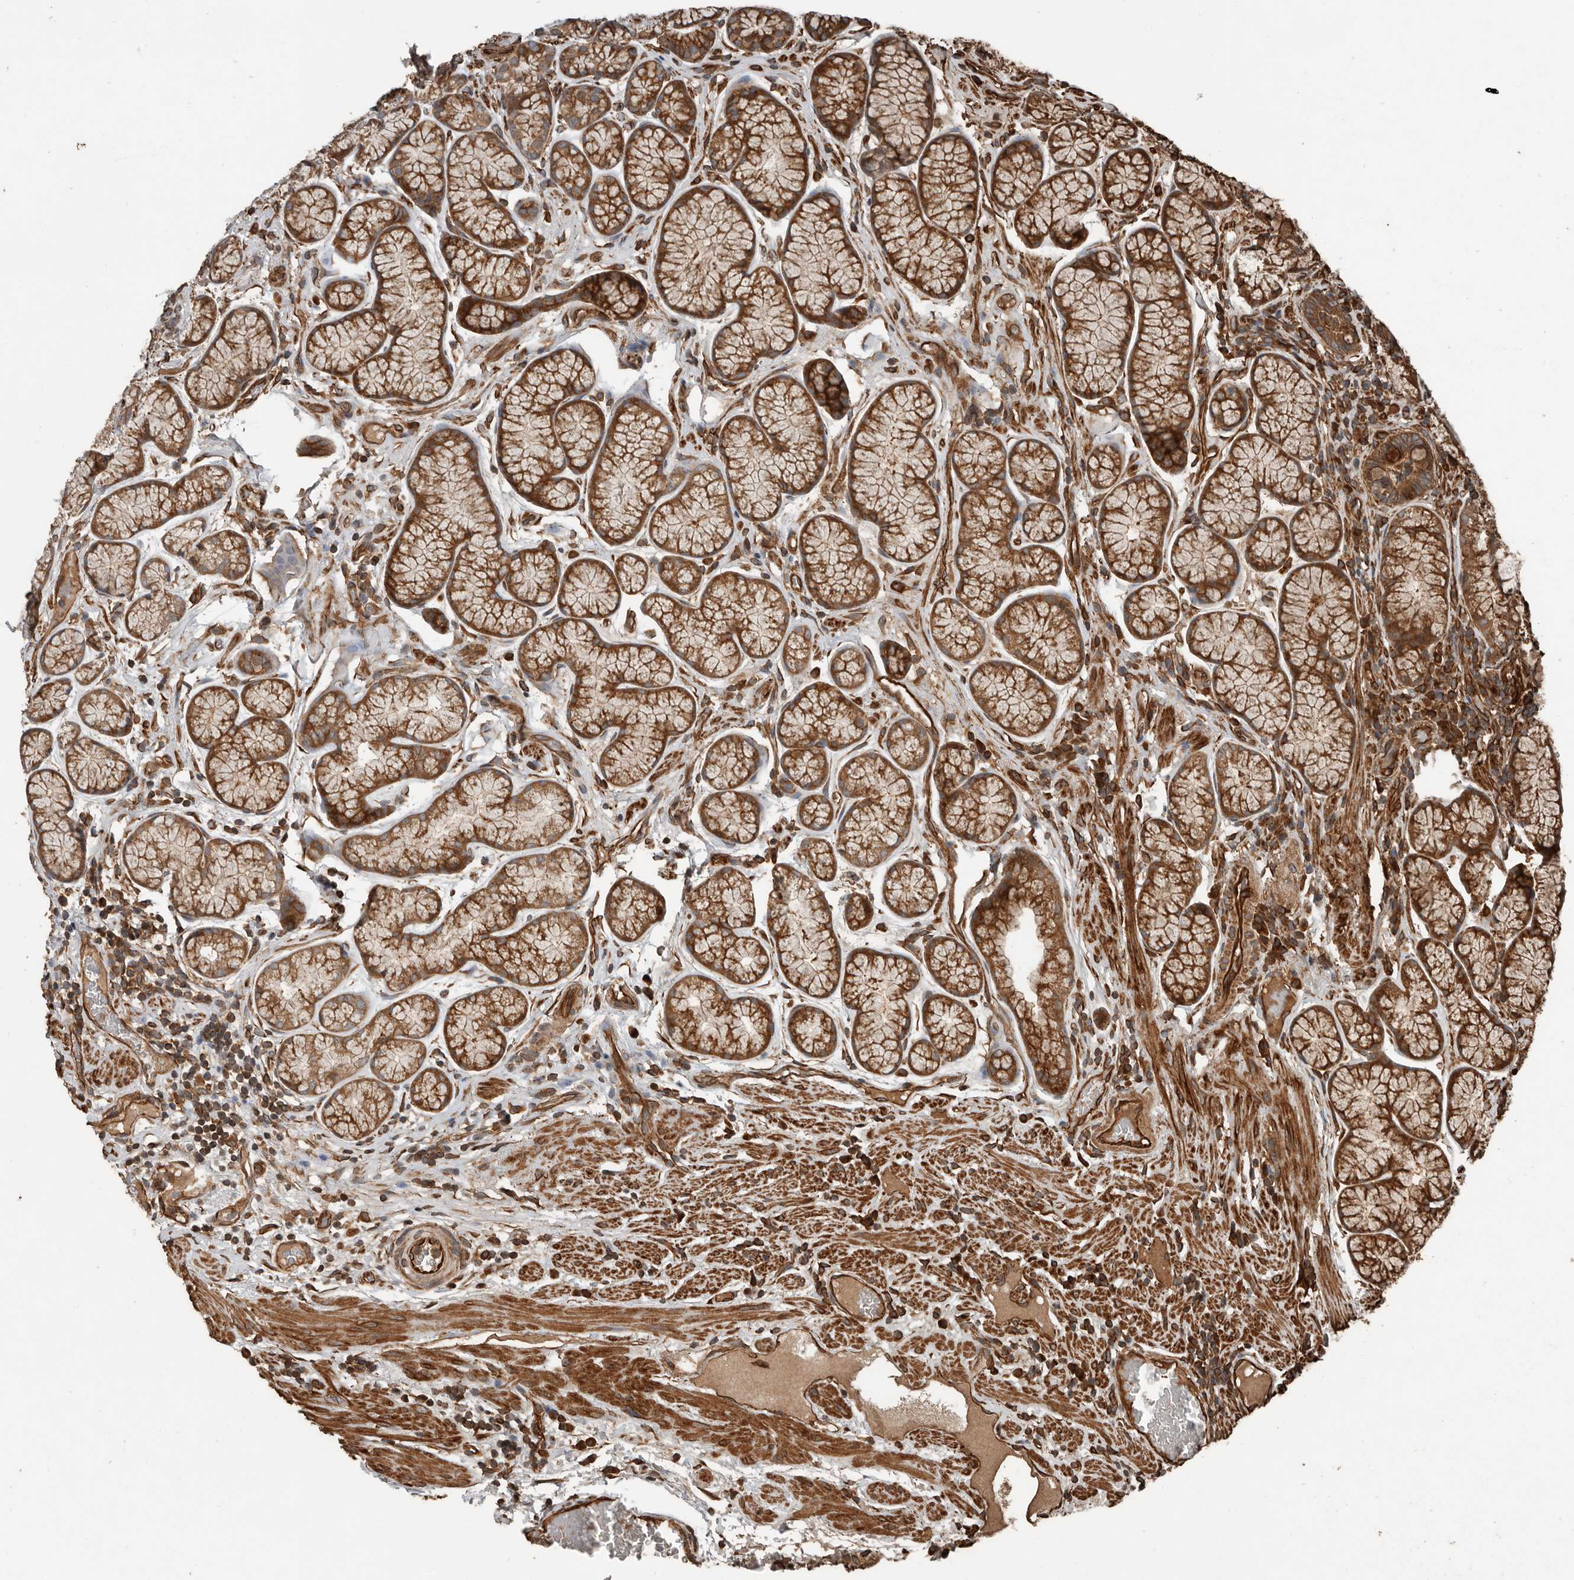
{"staining": {"intensity": "strong", "quantity": ">75%", "location": "cytoplasmic/membranous"}, "tissue": "stomach", "cell_type": "Glandular cells", "image_type": "normal", "snomed": [{"axis": "morphology", "description": "Normal tissue, NOS"}, {"axis": "topography", "description": "Stomach"}], "caption": "Brown immunohistochemical staining in normal stomach reveals strong cytoplasmic/membranous expression in about >75% of glandular cells.", "gene": "YOD1", "patient": {"sex": "male", "age": 42}}